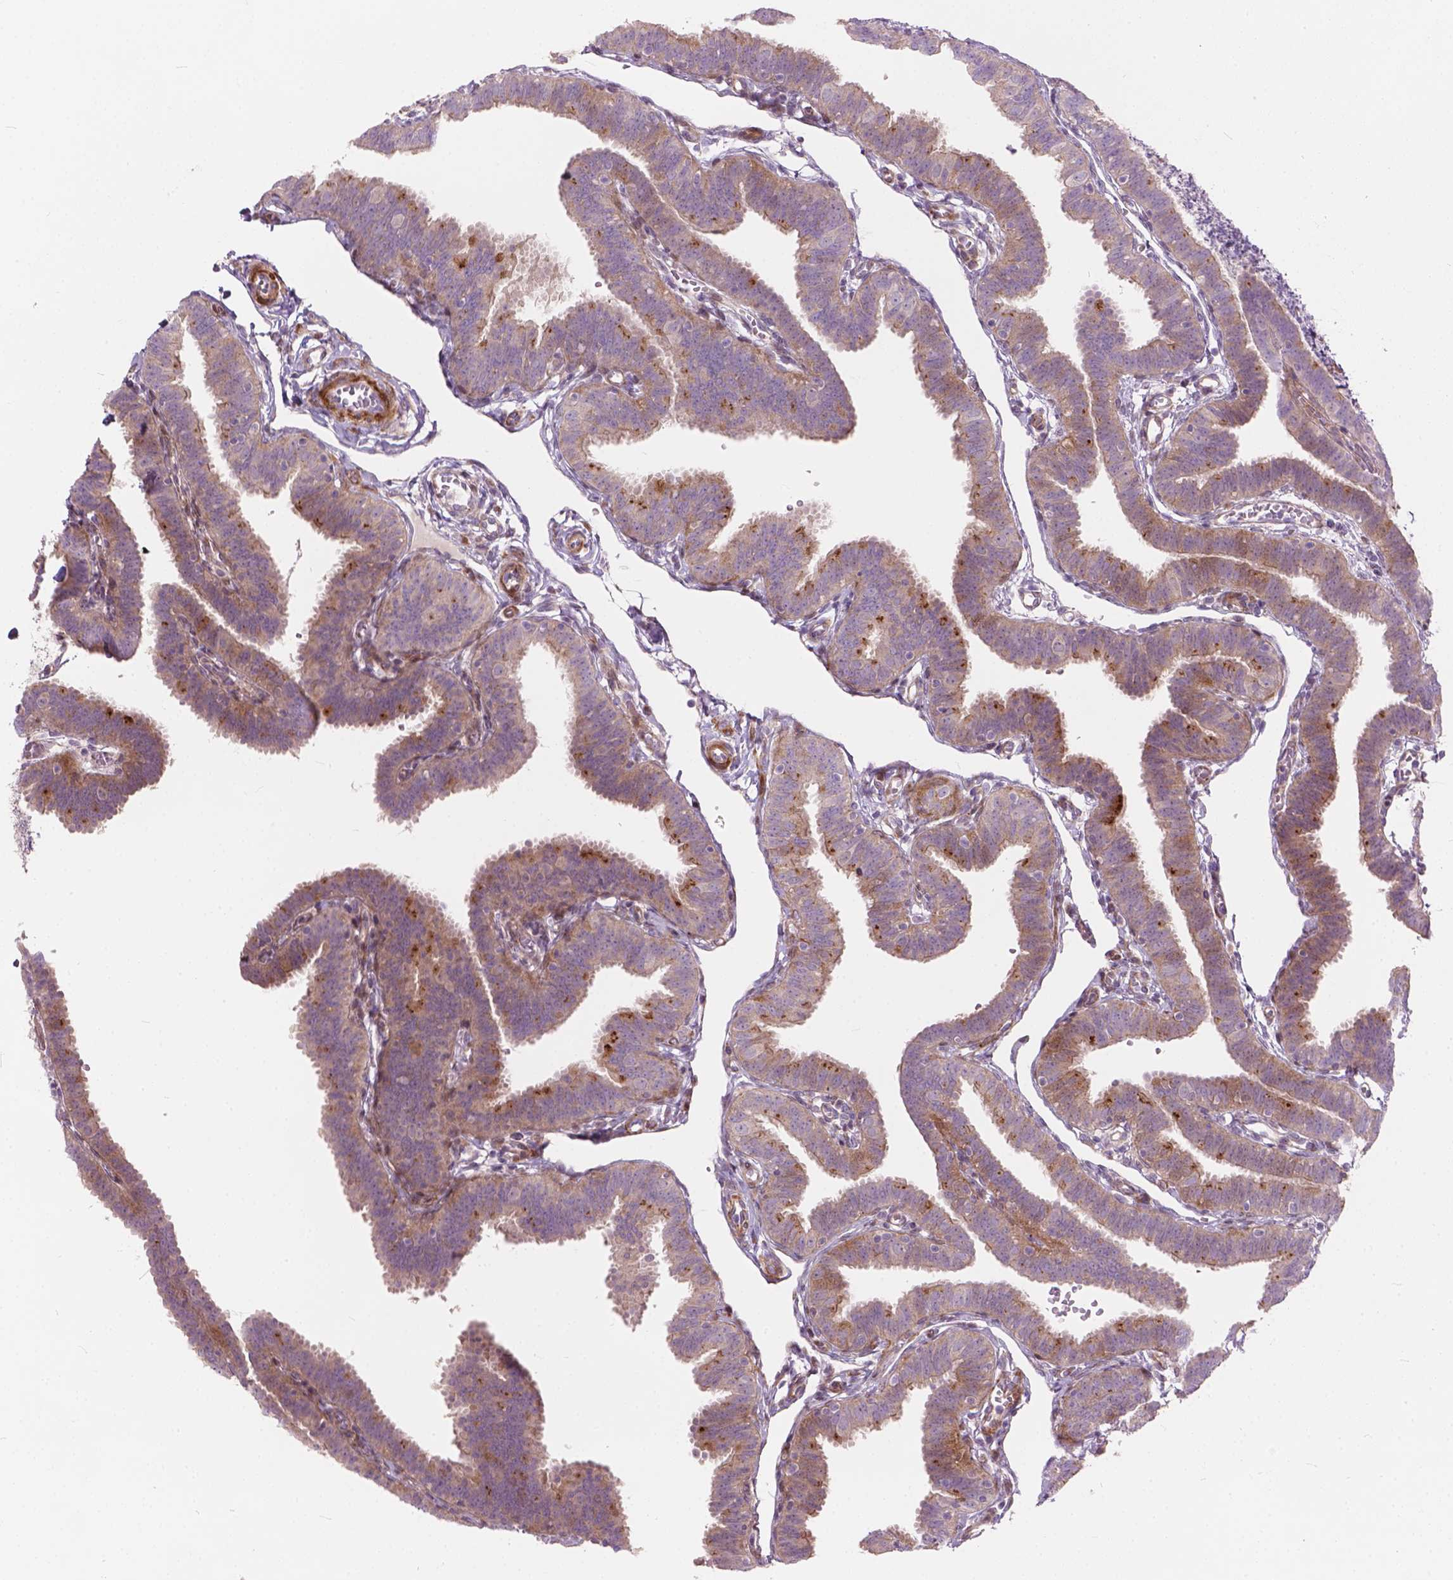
{"staining": {"intensity": "moderate", "quantity": ">75%", "location": "cytoplasmic/membranous"}, "tissue": "fallopian tube", "cell_type": "Glandular cells", "image_type": "normal", "snomed": [{"axis": "morphology", "description": "Normal tissue, NOS"}, {"axis": "topography", "description": "Fallopian tube"}], "caption": "Protein analysis of normal fallopian tube shows moderate cytoplasmic/membranous expression in about >75% of glandular cells.", "gene": "MORN1", "patient": {"sex": "female", "age": 25}}